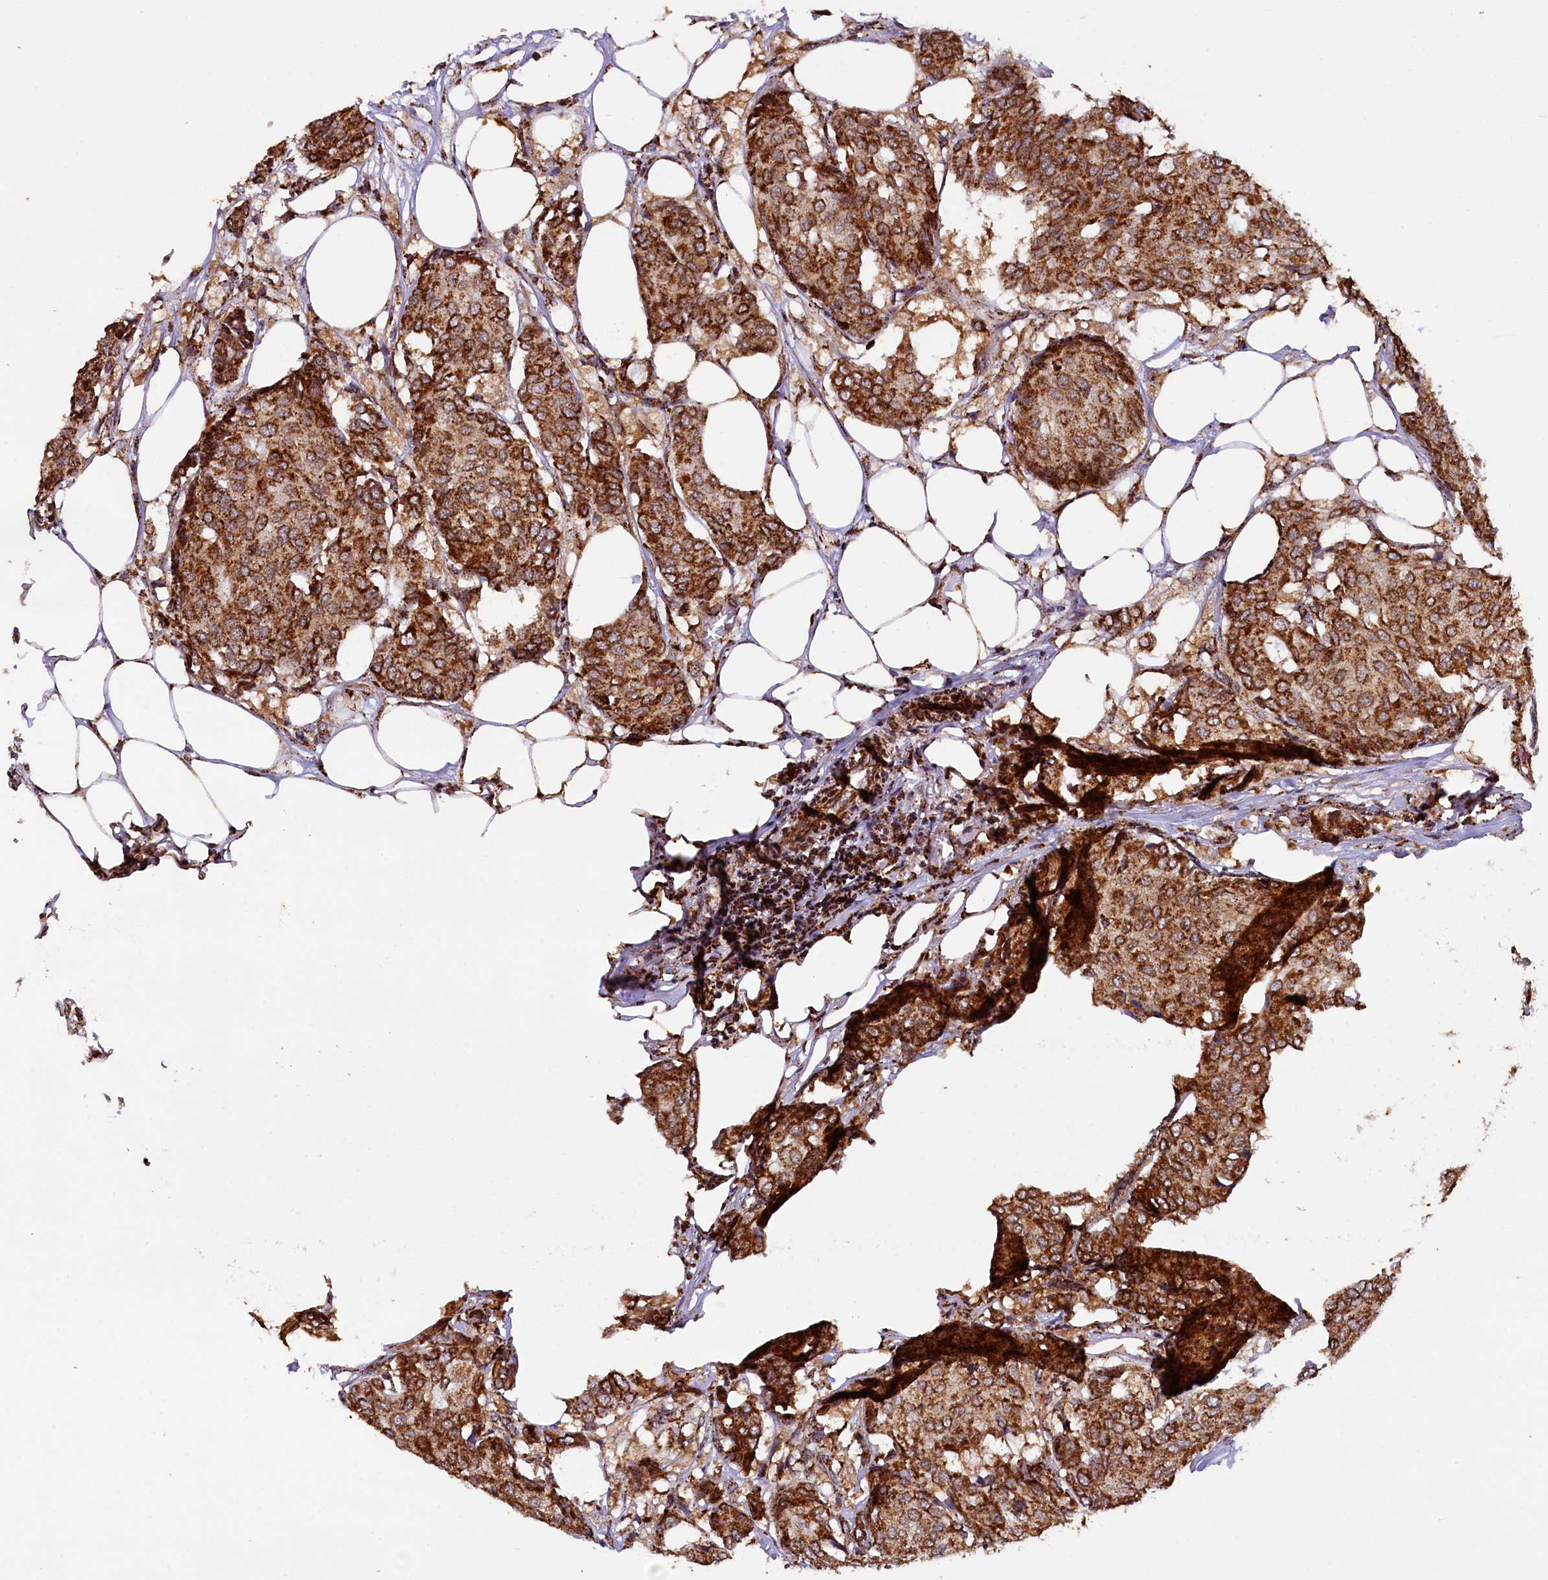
{"staining": {"intensity": "strong", "quantity": ">75%", "location": "cytoplasmic/membranous"}, "tissue": "breast cancer", "cell_type": "Tumor cells", "image_type": "cancer", "snomed": [{"axis": "morphology", "description": "Duct carcinoma"}, {"axis": "topography", "description": "Breast"}], "caption": "An immunohistochemistry (IHC) image of tumor tissue is shown. Protein staining in brown labels strong cytoplasmic/membranous positivity in breast infiltrating ductal carcinoma within tumor cells.", "gene": "KLC2", "patient": {"sex": "female", "age": 75}}